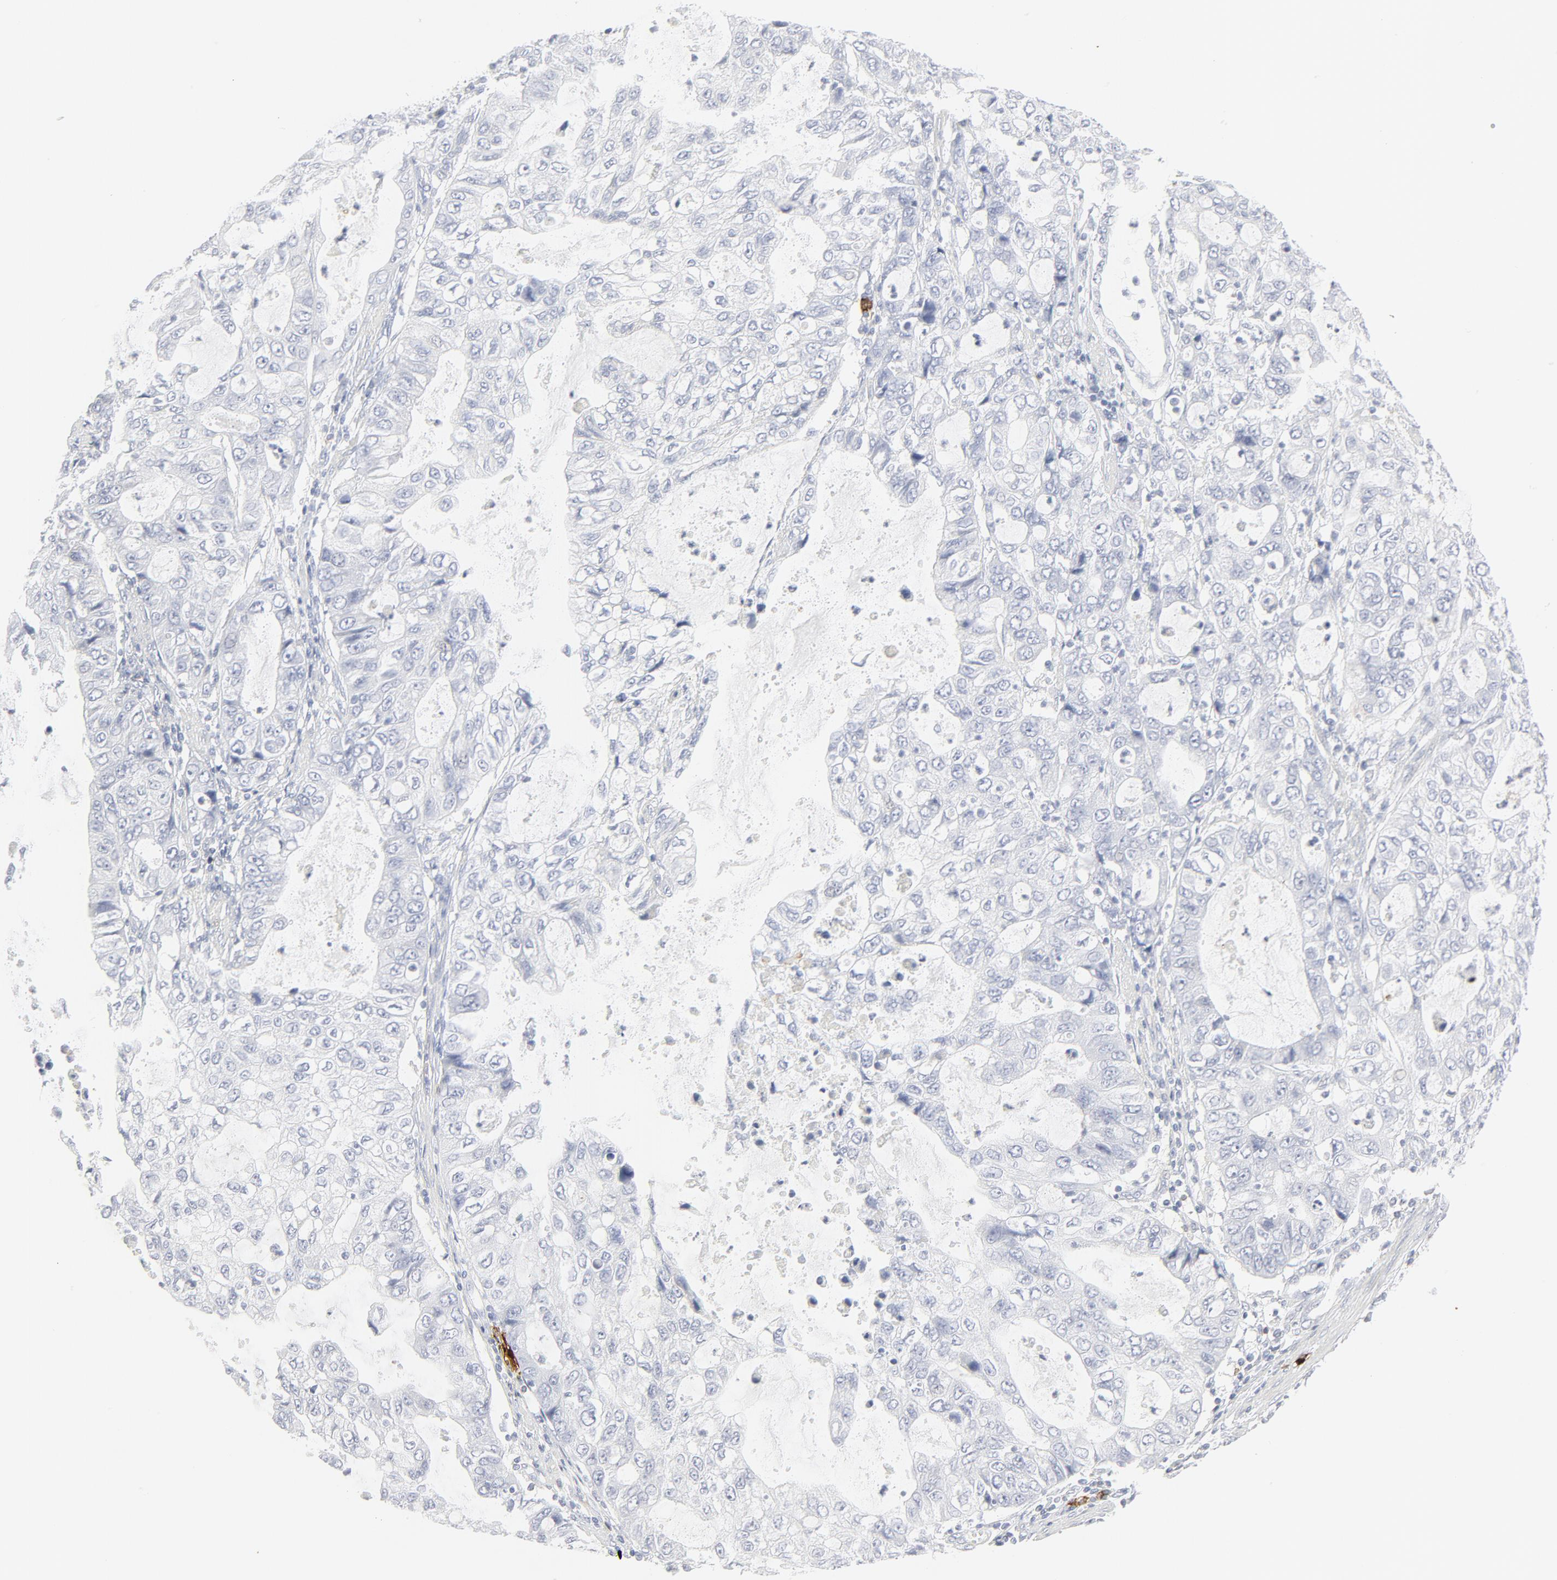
{"staining": {"intensity": "negative", "quantity": "none", "location": "none"}, "tissue": "stomach cancer", "cell_type": "Tumor cells", "image_type": "cancer", "snomed": [{"axis": "morphology", "description": "Adenocarcinoma, NOS"}, {"axis": "topography", "description": "Stomach, upper"}], "caption": "Tumor cells are negative for brown protein staining in stomach cancer.", "gene": "CCR7", "patient": {"sex": "female", "age": 52}}